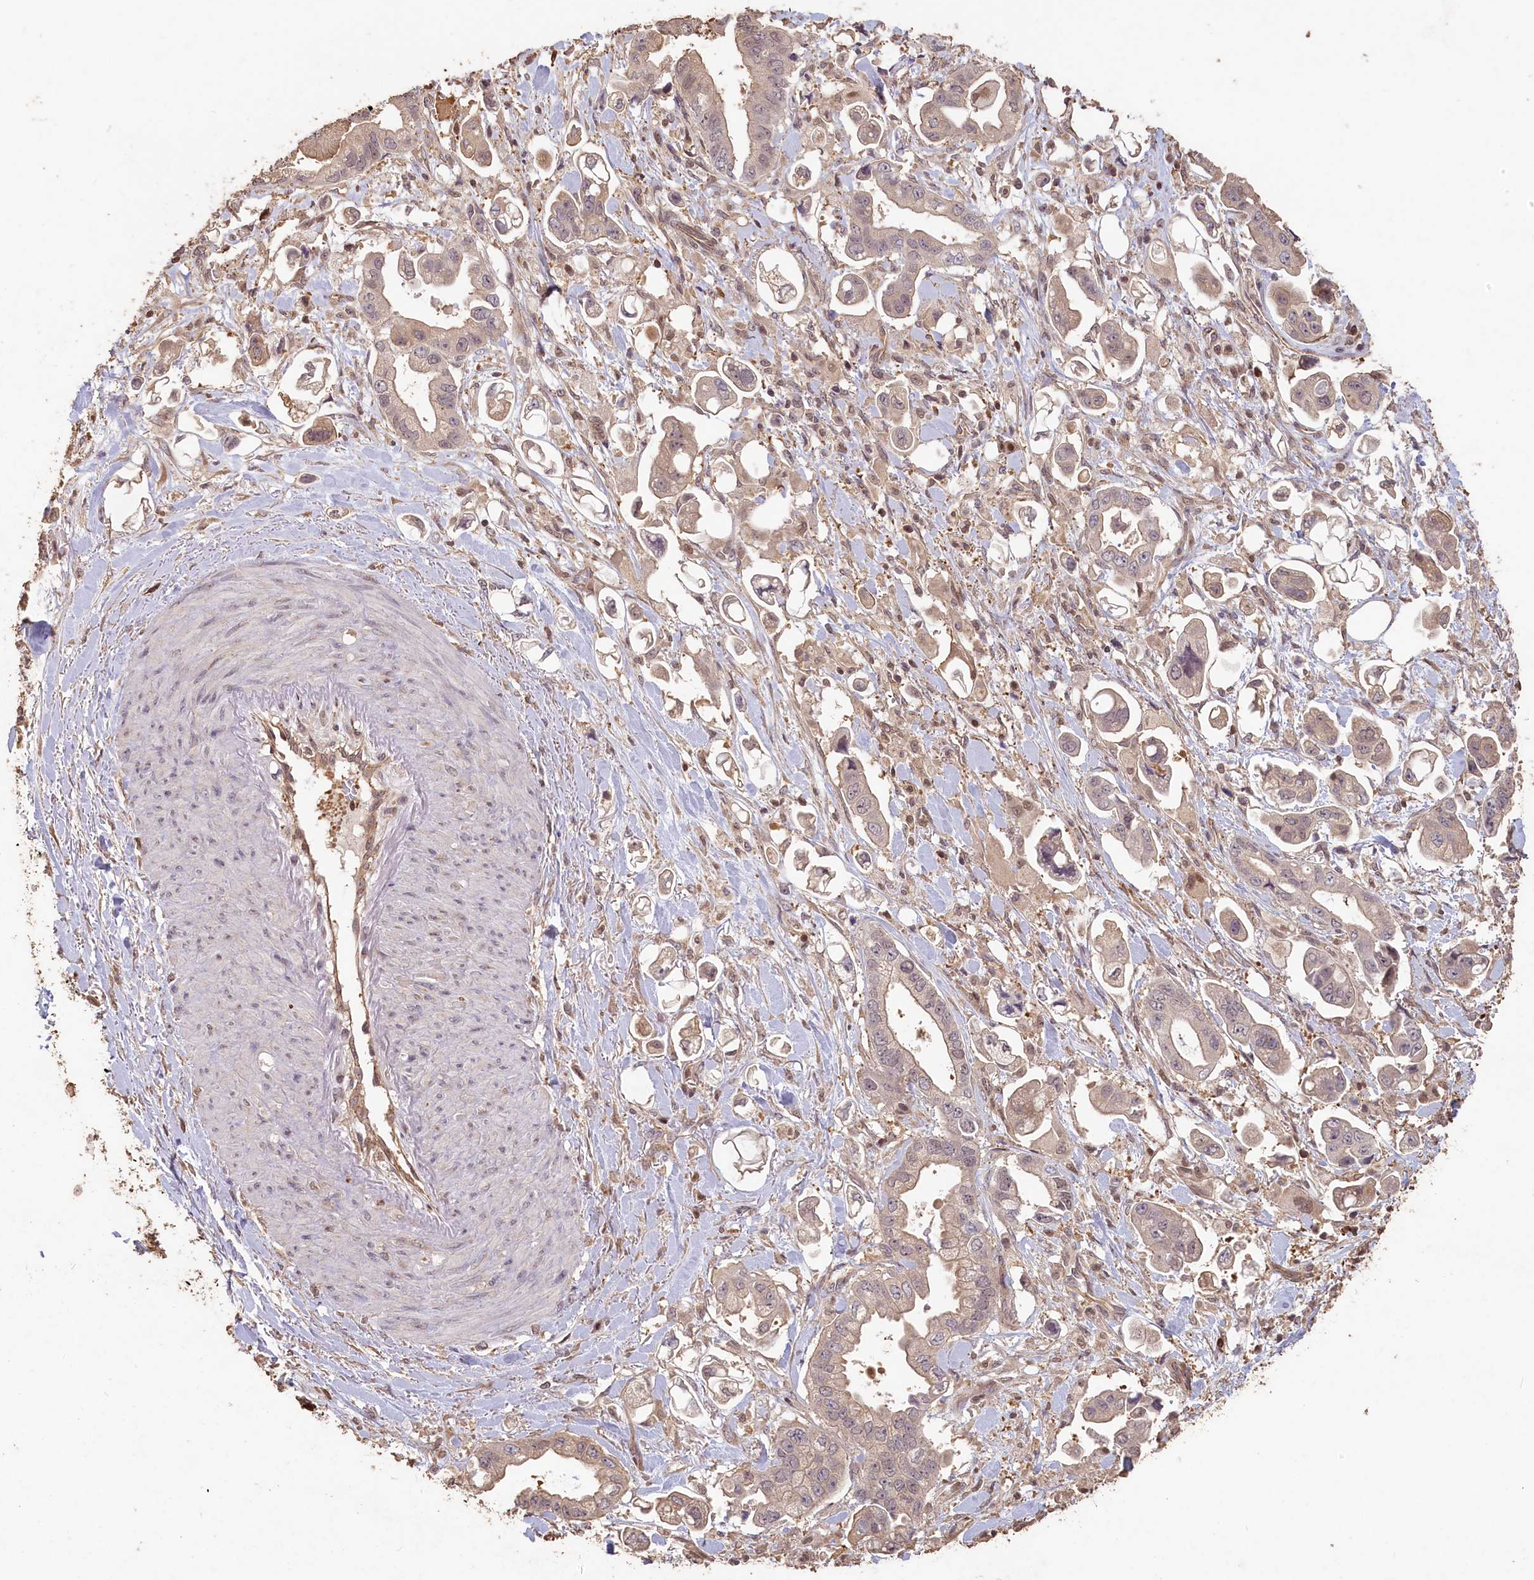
{"staining": {"intensity": "weak", "quantity": "<25%", "location": "cytoplasmic/membranous"}, "tissue": "stomach cancer", "cell_type": "Tumor cells", "image_type": "cancer", "snomed": [{"axis": "morphology", "description": "Adenocarcinoma, NOS"}, {"axis": "topography", "description": "Stomach"}], "caption": "DAB (3,3'-diaminobenzidine) immunohistochemical staining of stomach cancer displays no significant expression in tumor cells.", "gene": "MADD", "patient": {"sex": "male", "age": 62}}